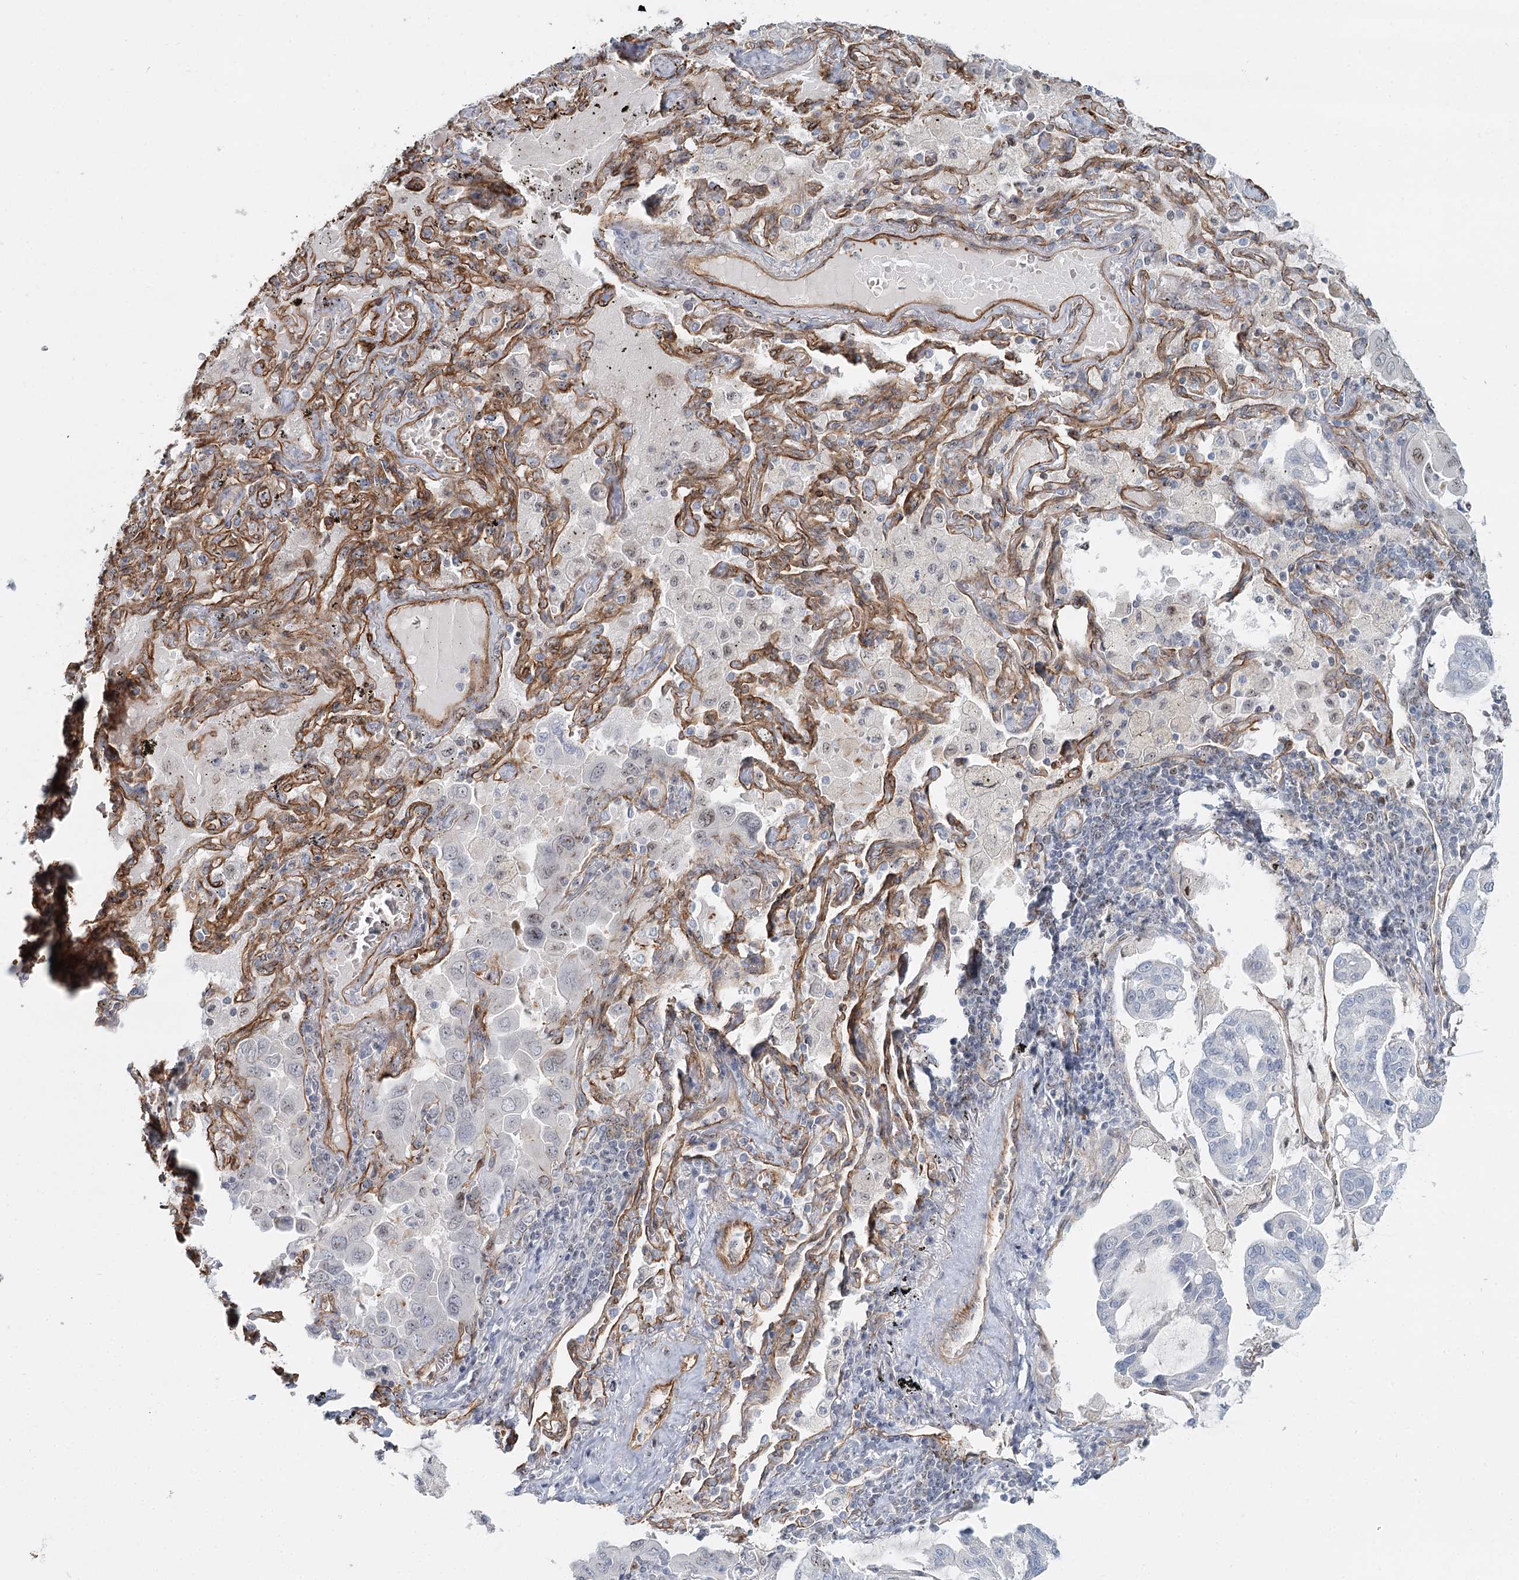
{"staining": {"intensity": "weak", "quantity": "<25%", "location": "nuclear"}, "tissue": "lung cancer", "cell_type": "Tumor cells", "image_type": "cancer", "snomed": [{"axis": "morphology", "description": "Adenocarcinoma, NOS"}, {"axis": "topography", "description": "Lung"}], "caption": "Immunohistochemistry of human lung adenocarcinoma demonstrates no positivity in tumor cells.", "gene": "ZFYVE28", "patient": {"sex": "male", "age": 64}}